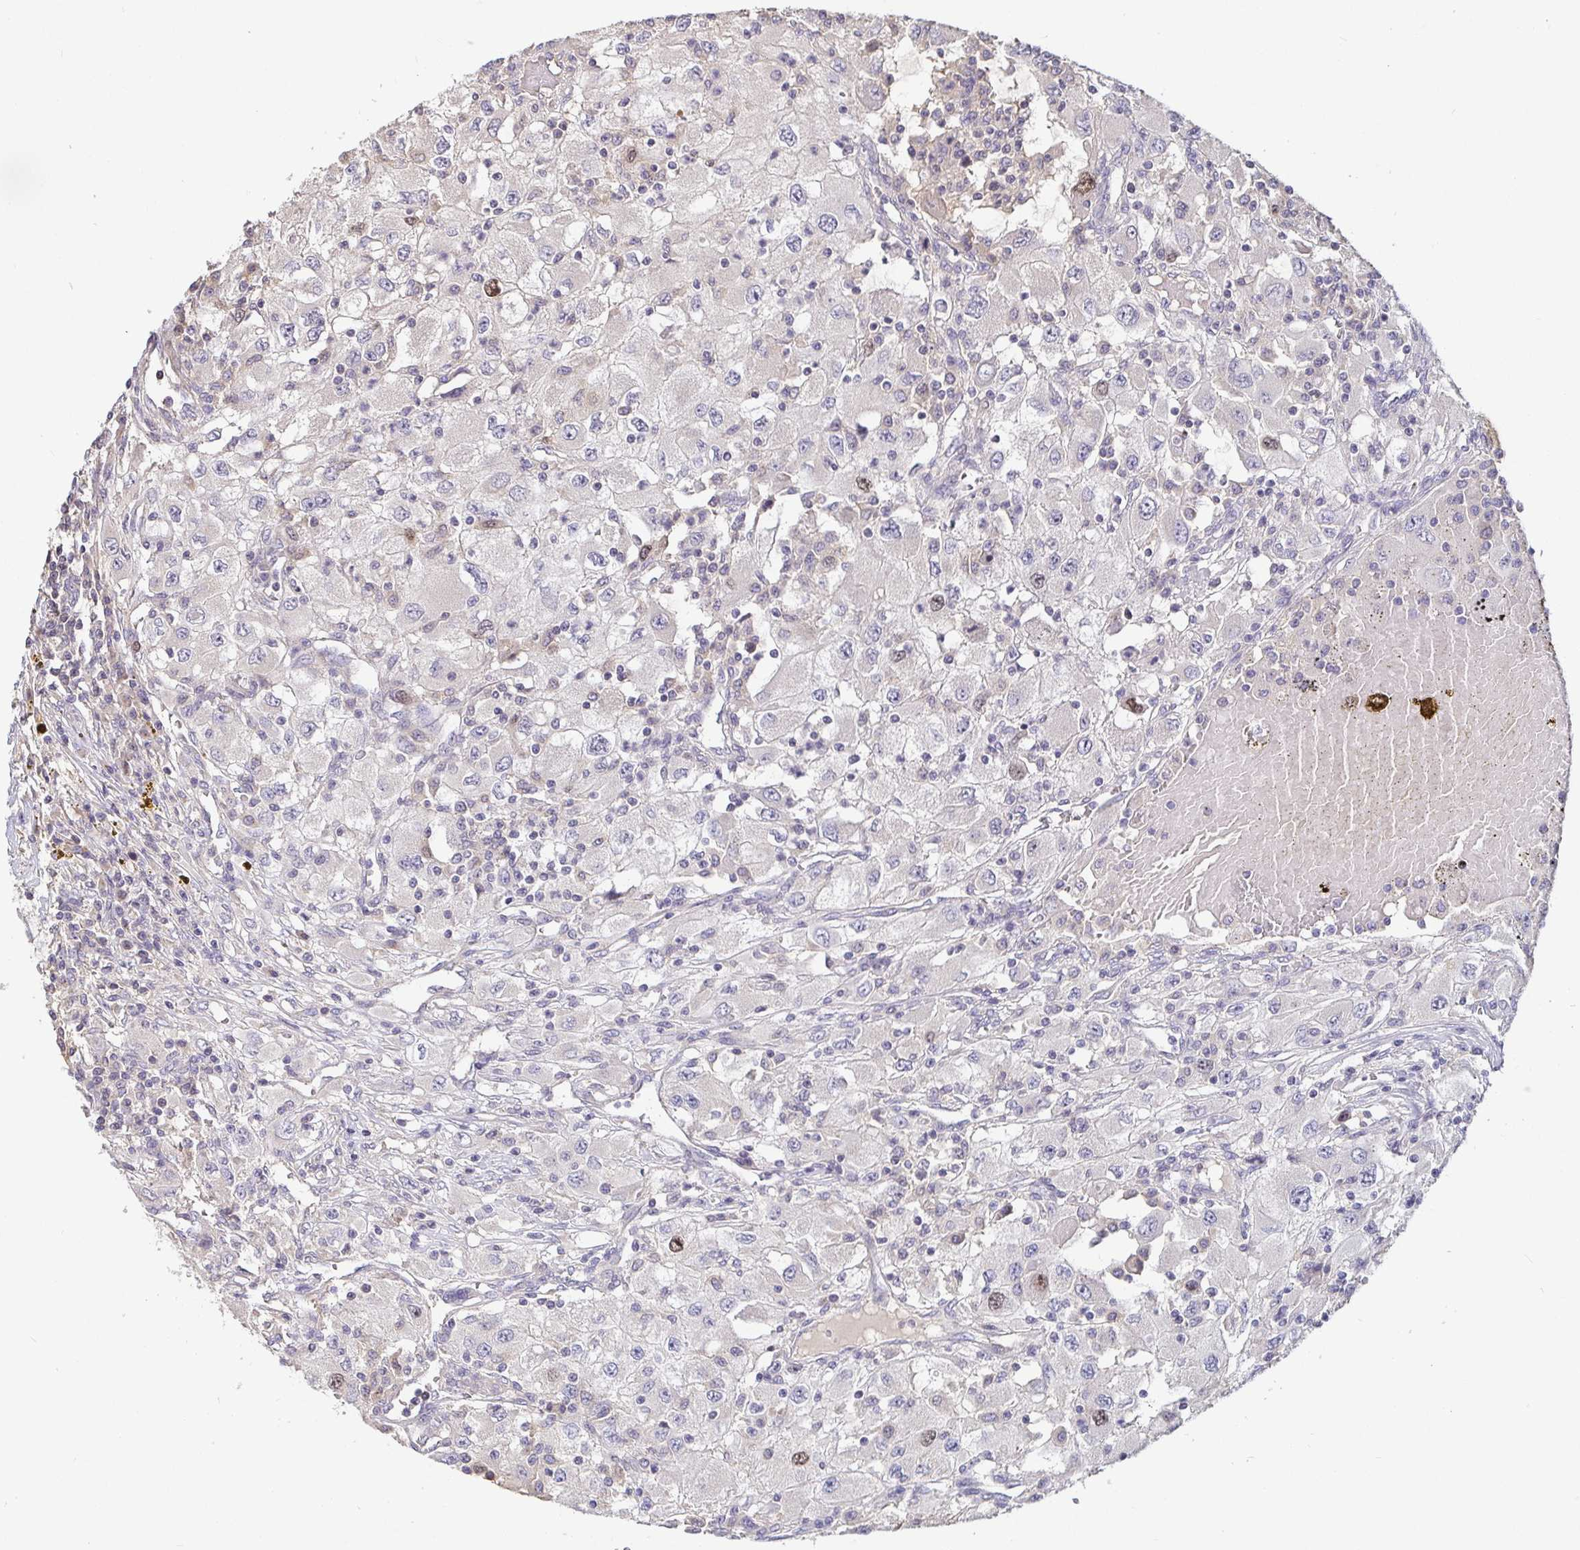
{"staining": {"intensity": "moderate", "quantity": "<25%", "location": "nuclear"}, "tissue": "renal cancer", "cell_type": "Tumor cells", "image_type": "cancer", "snomed": [{"axis": "morphology", "description": "Adenocarcinoma, NOS"}, {"axis": "topography", "description": "Kidney"}], "caption": "Moderate nuclear staining is present in about <25% of tumor cells in renal cancer.", "gene": "ANLN", "patient": {"sex": "female", "age": 67}}